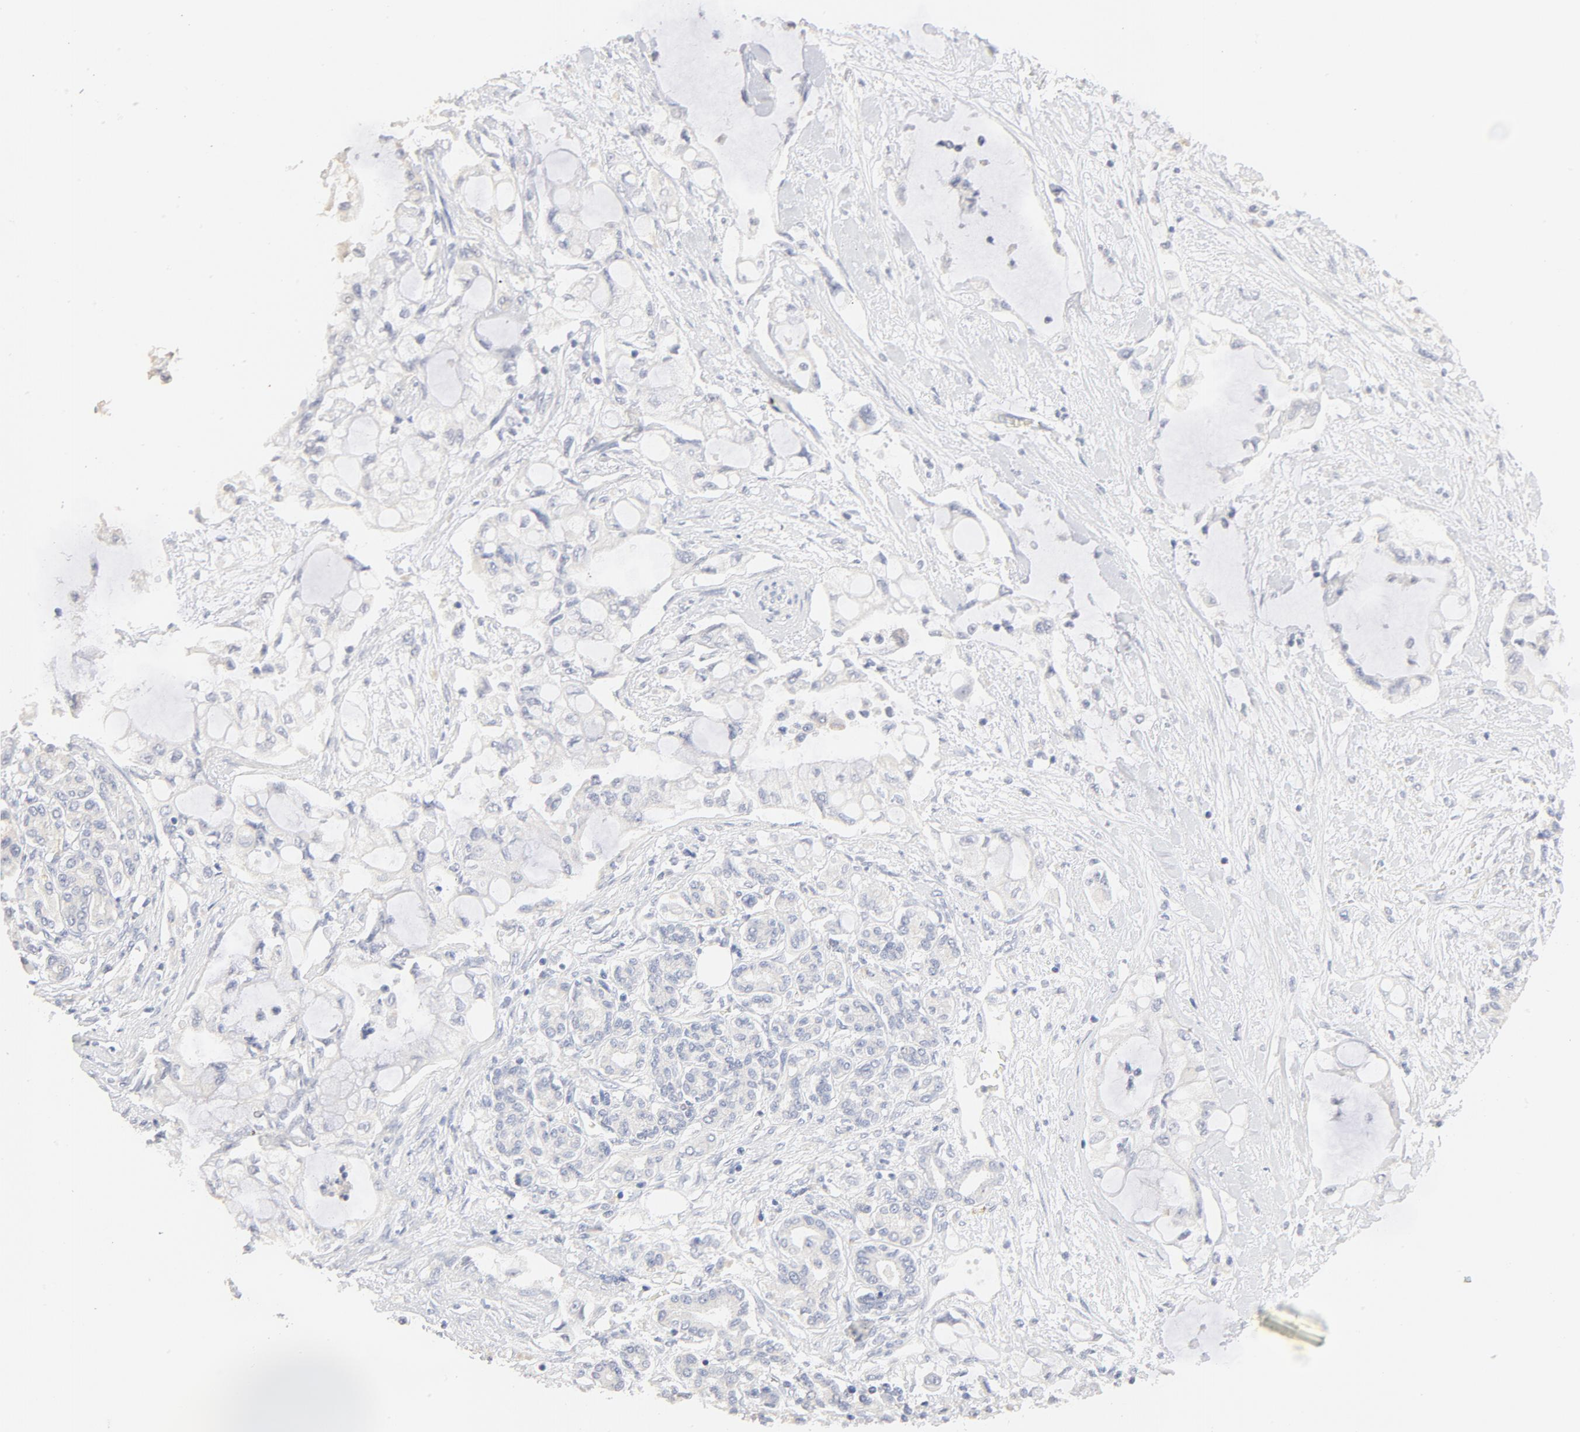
{"staining": {"intensity": "negative", "quantity": "none", "location": "none"}, "tissue": "pancreatic cancer", "cell_type": "Tumor cells", "image_type": "cancer", "snomed": [{"axis": "morphology", "description": "Adenocarcinoma, NOS"}, {"axis": "topography", "description": "Pancreas"}], "caption": "Immunohistochemistry (IHC) photomicrograph of neoplastic tissue: human pancreatic cancer (adenocarcinoma) stained with DAB (3,3'-diaminobenzidine) shows no significant protein positivity in tumor cells.", "gene": "FCGBP", "patient": {"sex": "female", "age": 70}}